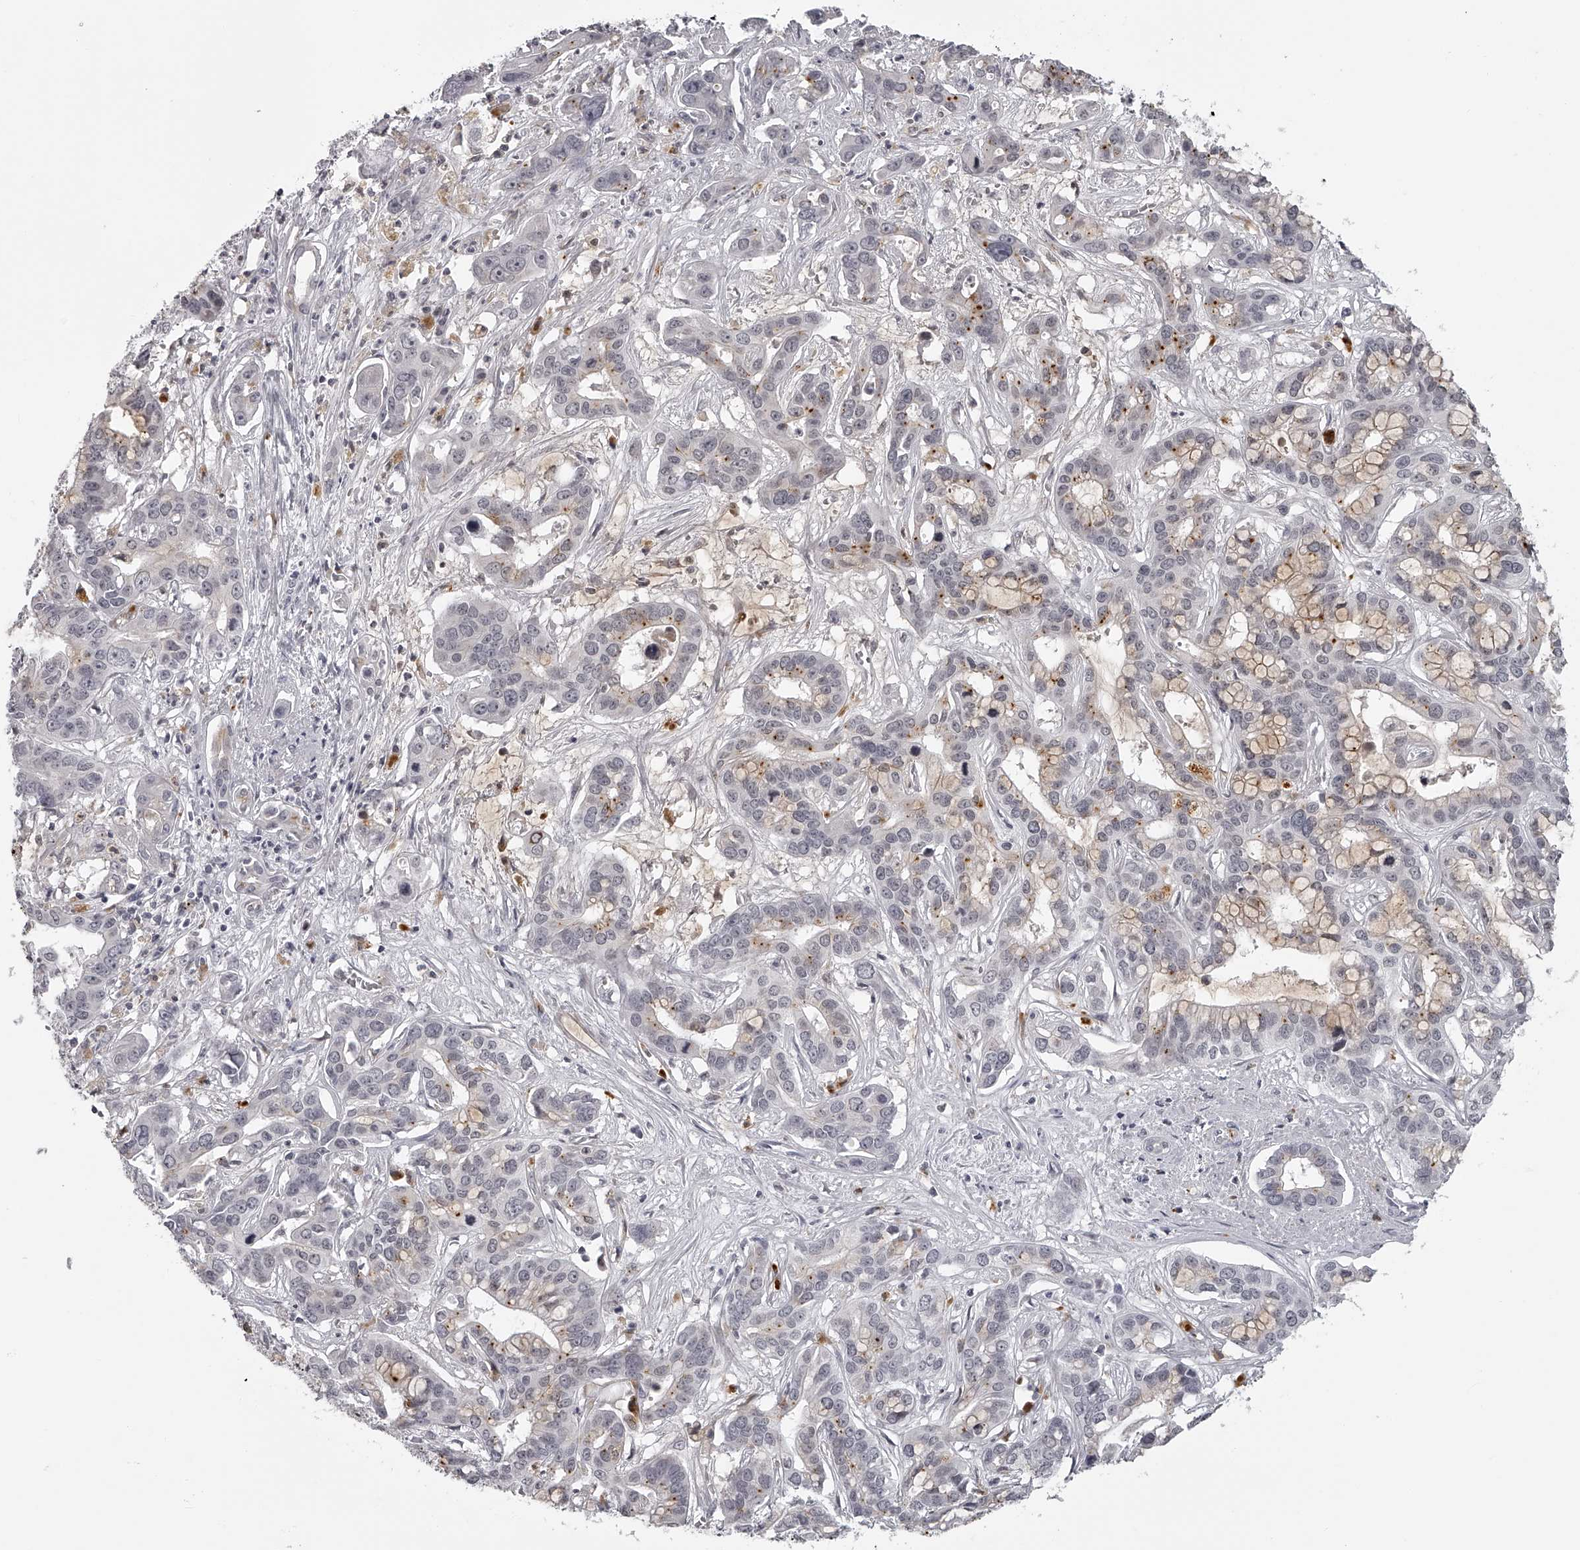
{"staining": {"intensity": "weak", "quantity": "25%-75%", "location": "cytoplasmic/membranous"}, "tissue": "liver cancer", "cell_type": "Tumor cells", "image_type": "cancer", "snomed": [{"axis": "morphology", "description": "Cholangiocarcinoma"}, {"axis": "topography", "description": "Liver"}], "caption": "Immunohistochemical staining of human liver cancer (cholangiocarcinoma) shows weak cytoplasmic/membranous protein staining in about 25%-75% of tumor cells.", "gene": "RNF220", "patient": {"sex": "female", "age": 65}}